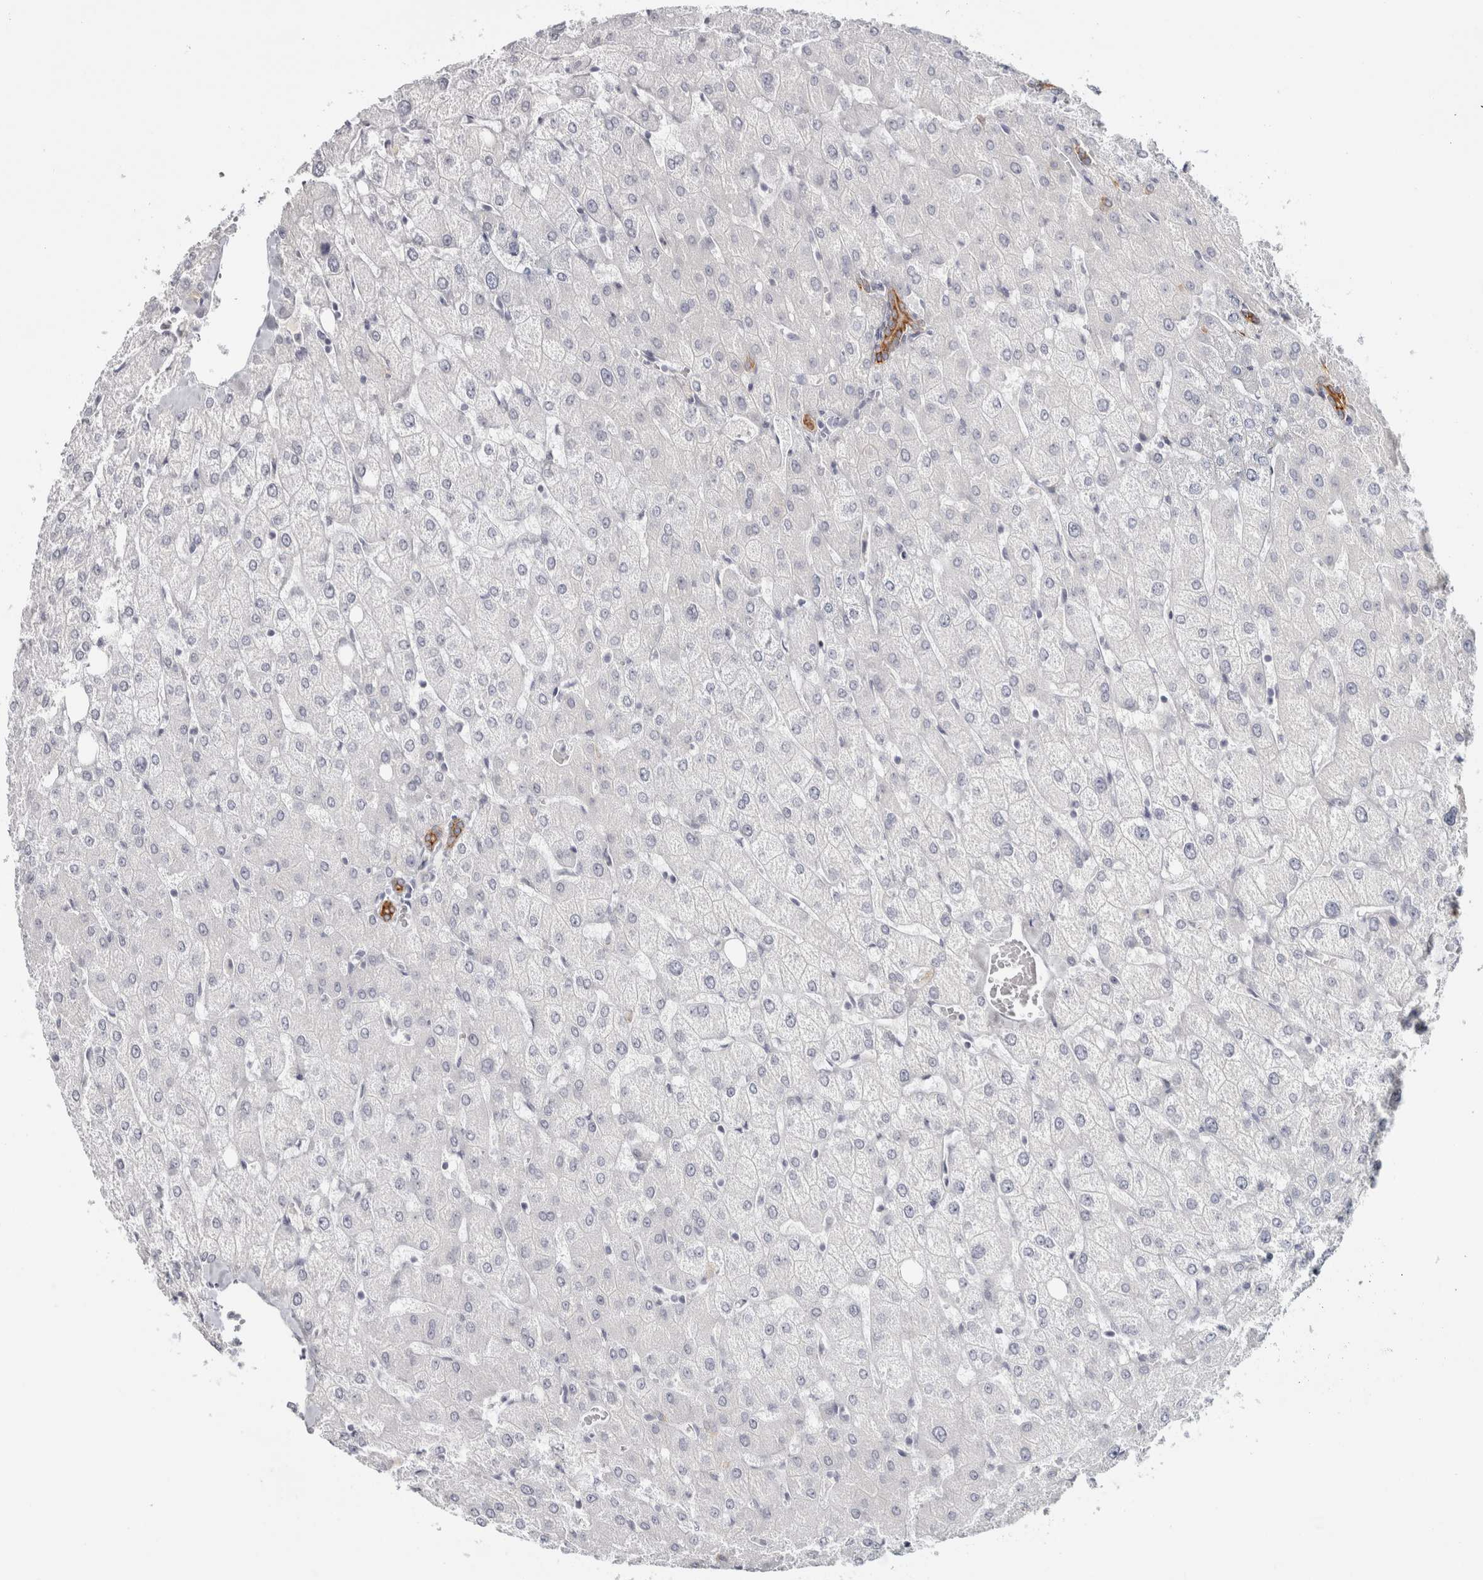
{"staining": {"intensity": "moderate", "quantity": ">75%", "location": "cytoplasmic/membranous"}, "tissue": "liver", "cell_type": "Cholangiocytes", "image_type": "normal", "snomed": [{"axis": "morphology", "description": "Normal tissue, NOS"}, {"axis": "topography", "description": "Liver"}], "caption": "A brown stain shows moderate cytoplasmic/membranous staining of a protein in cholangiocytes of normal human liver.", "gene": "RPH3AL", "patient": {"sex": "female", "age": 54}}